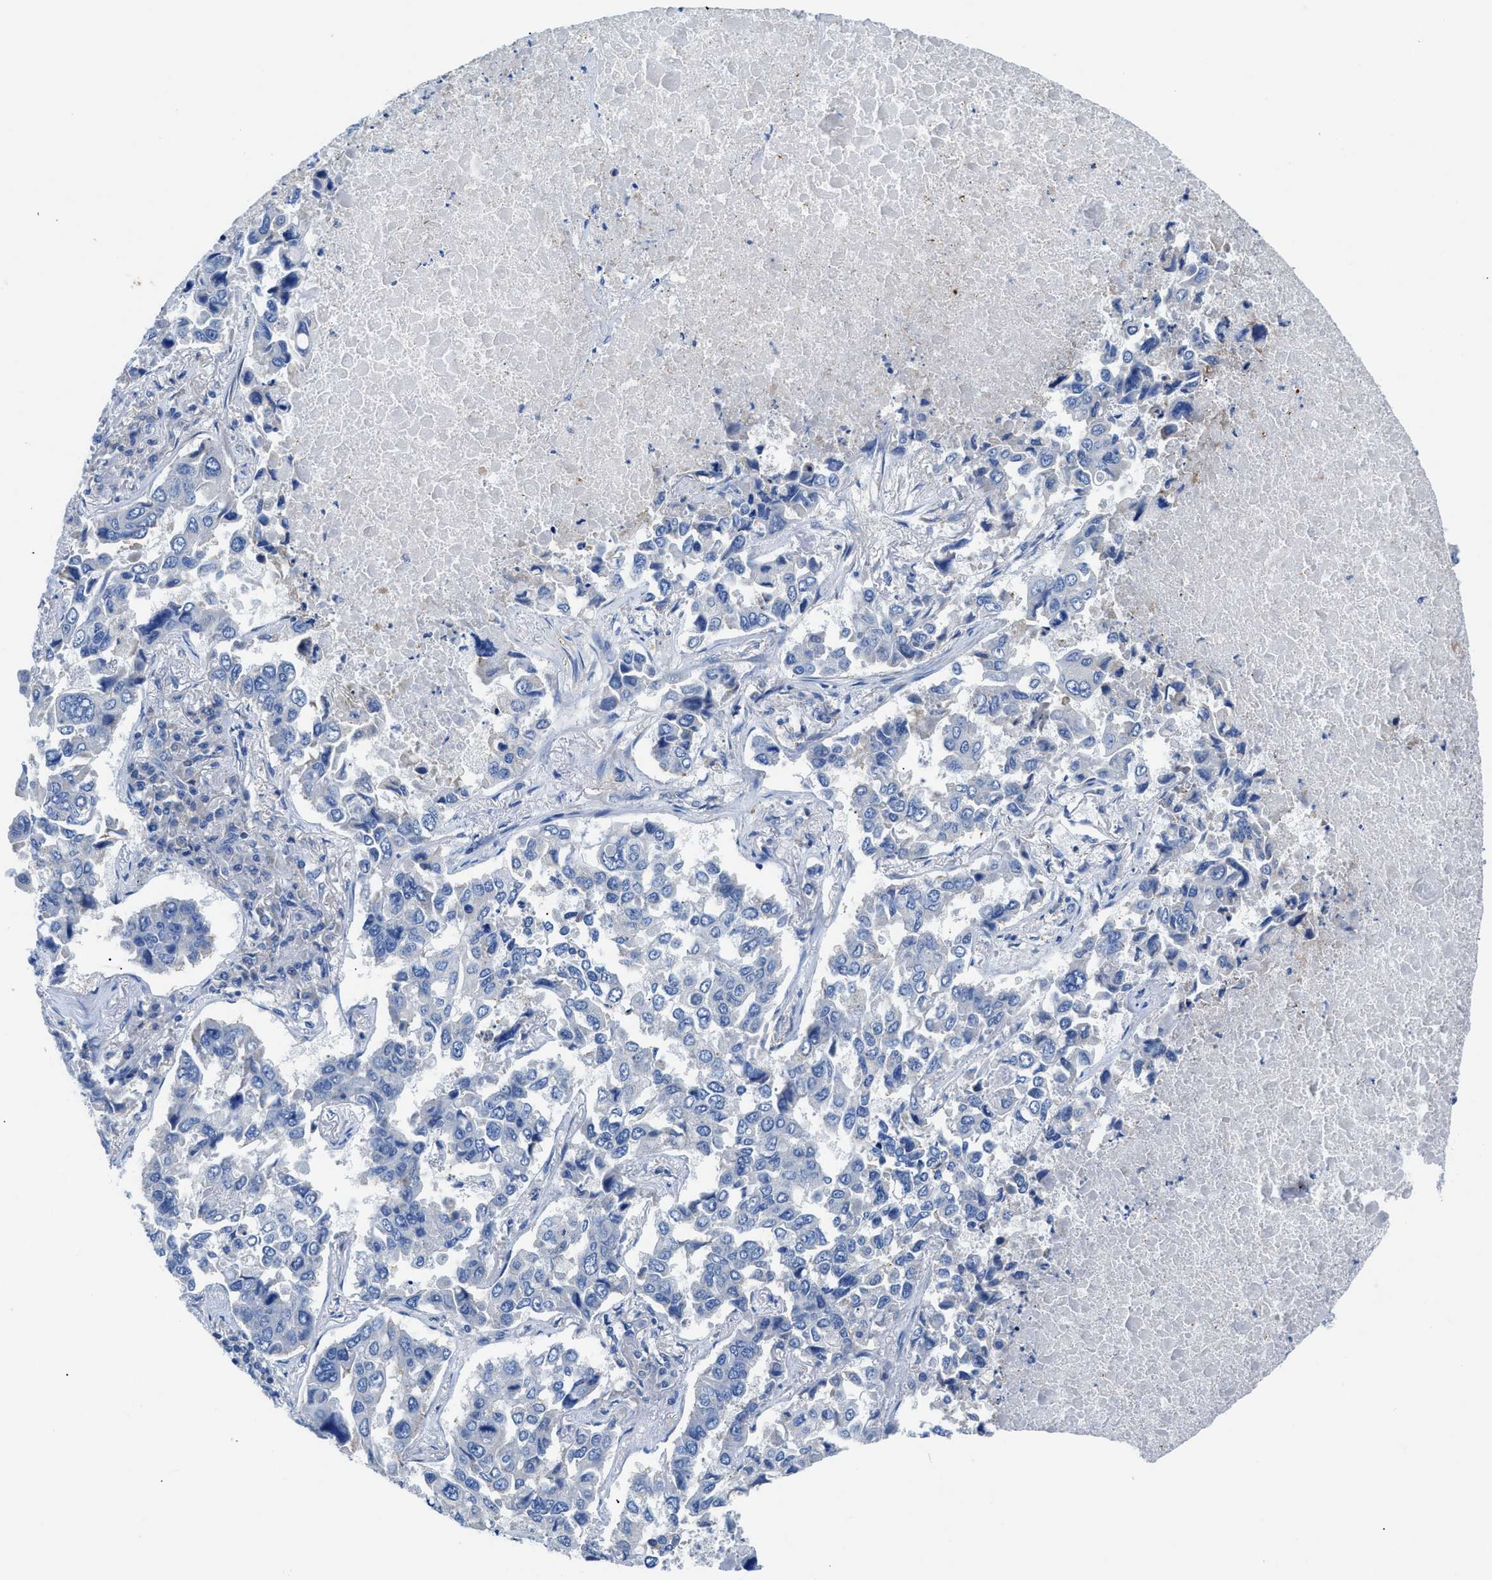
{"staining": {"intensity": "negative", "quantity": "none", "location": "none"}, "tissue": "lung cancer", "cell_type": "Tumor cells", "image_type": "cancer", "snomed": [{"axis": "morphology", "description": "Adenocarcinoma, NOS"}, {"axis": "topography", "description": "Lung"}], "caption": "An immunohistochemistry micrograph of adenocarcinoma (lung) is shown. There is no staining in tumor cells of adenocarcinoma (lung).", "gene": "SLC10A6", "patient": {"sex": "male", "age": 64}}